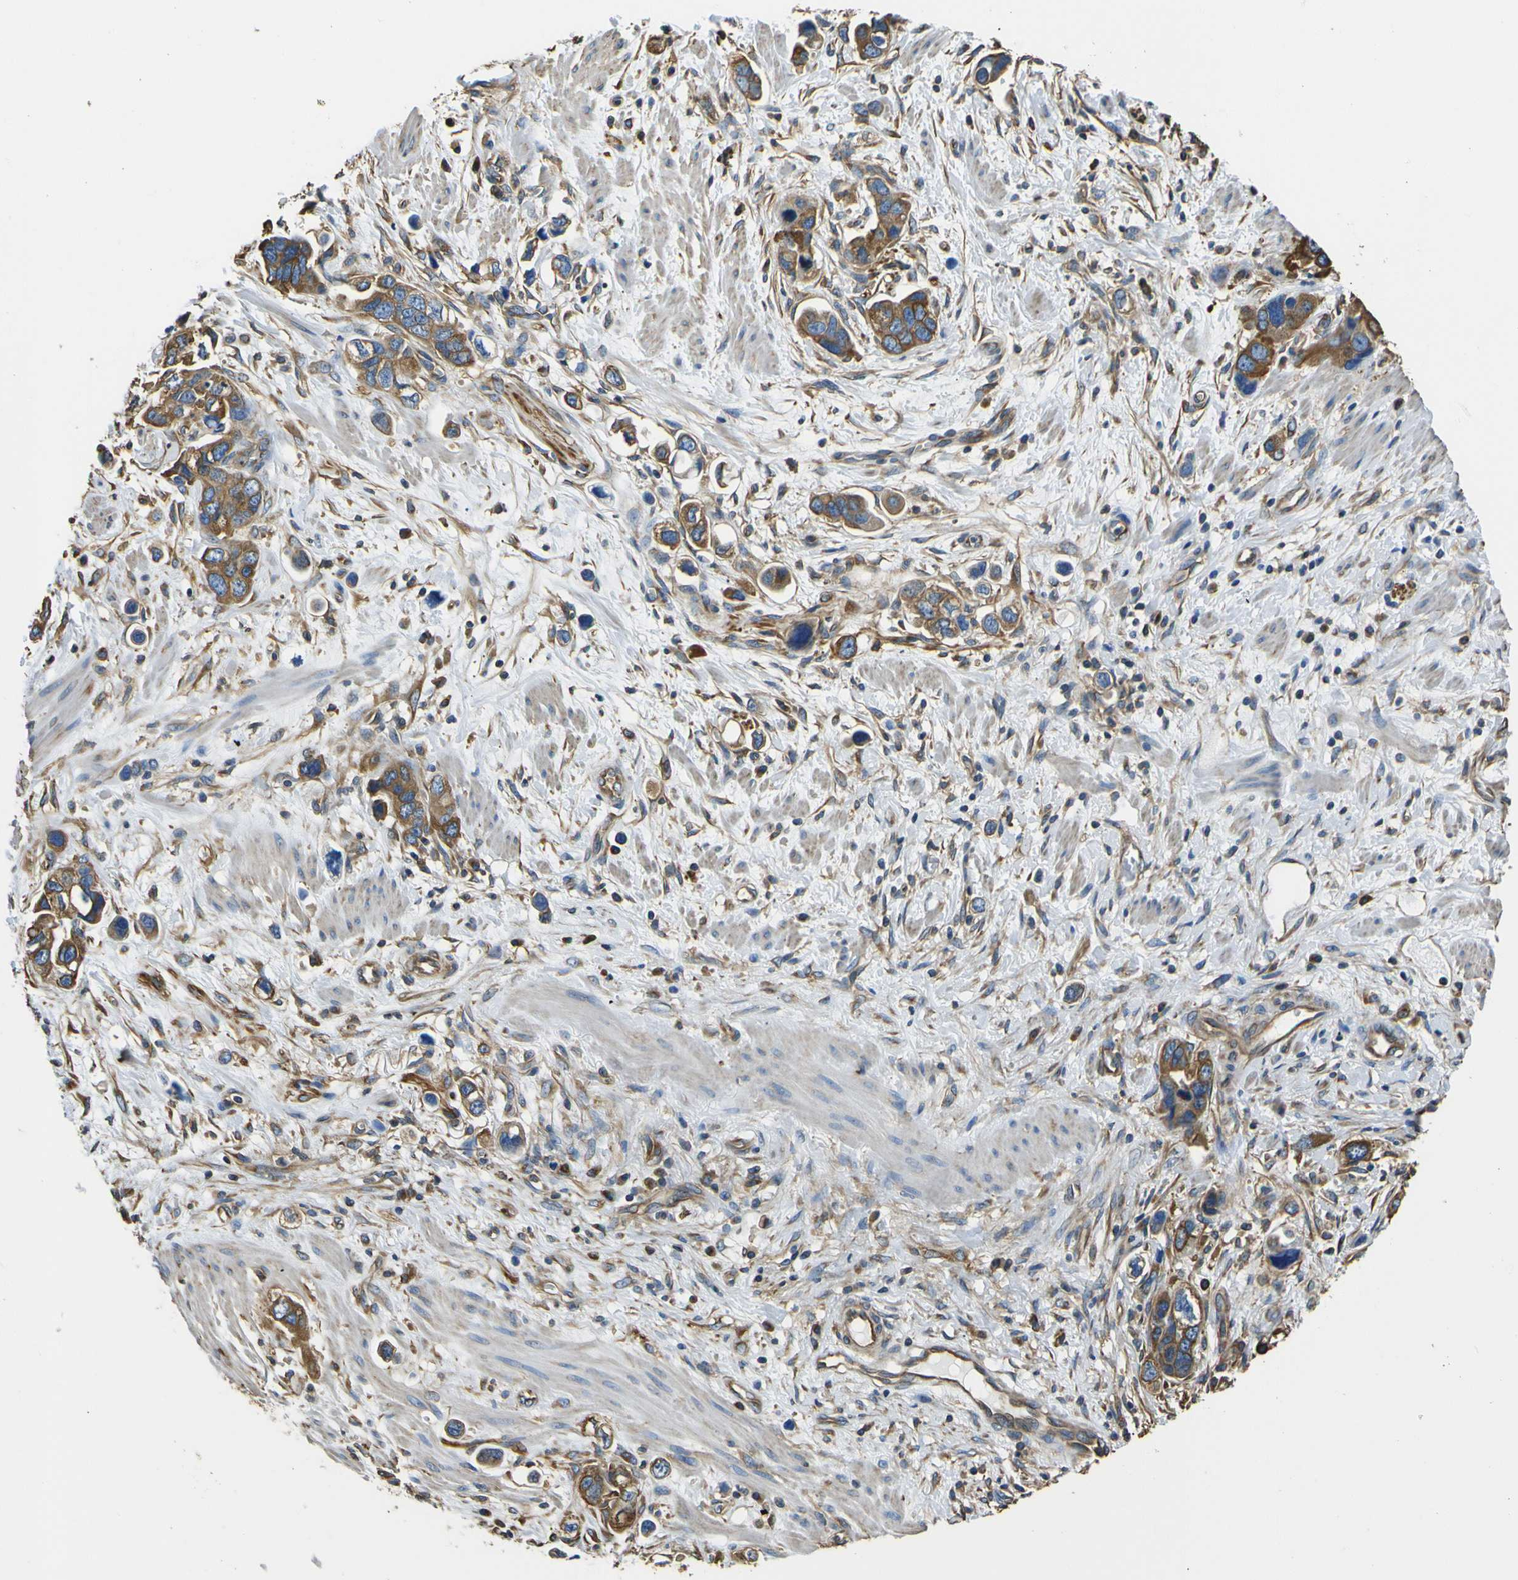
{"staining": {"intensity": "moderate", "quantity": ">75%", "location": "cytoplasmic/membranous"}, "tissue": "stomach cancer", "cell_type": "Tumor cells", "image_type": "cancer", "snomed": [{"axis": "morphology", "description": "Adenocarcinoma, NOS"}, {"axis": "topography", "description": "Stomach, lower"}], "caption": "The immunohistochemical stain shows moderate cytoplasmic/membranous staining in tumor cells of stomach adenocarcinoma tissue.", "gene": "TUBB", "patient": {"sex": "female", "age": 93}}